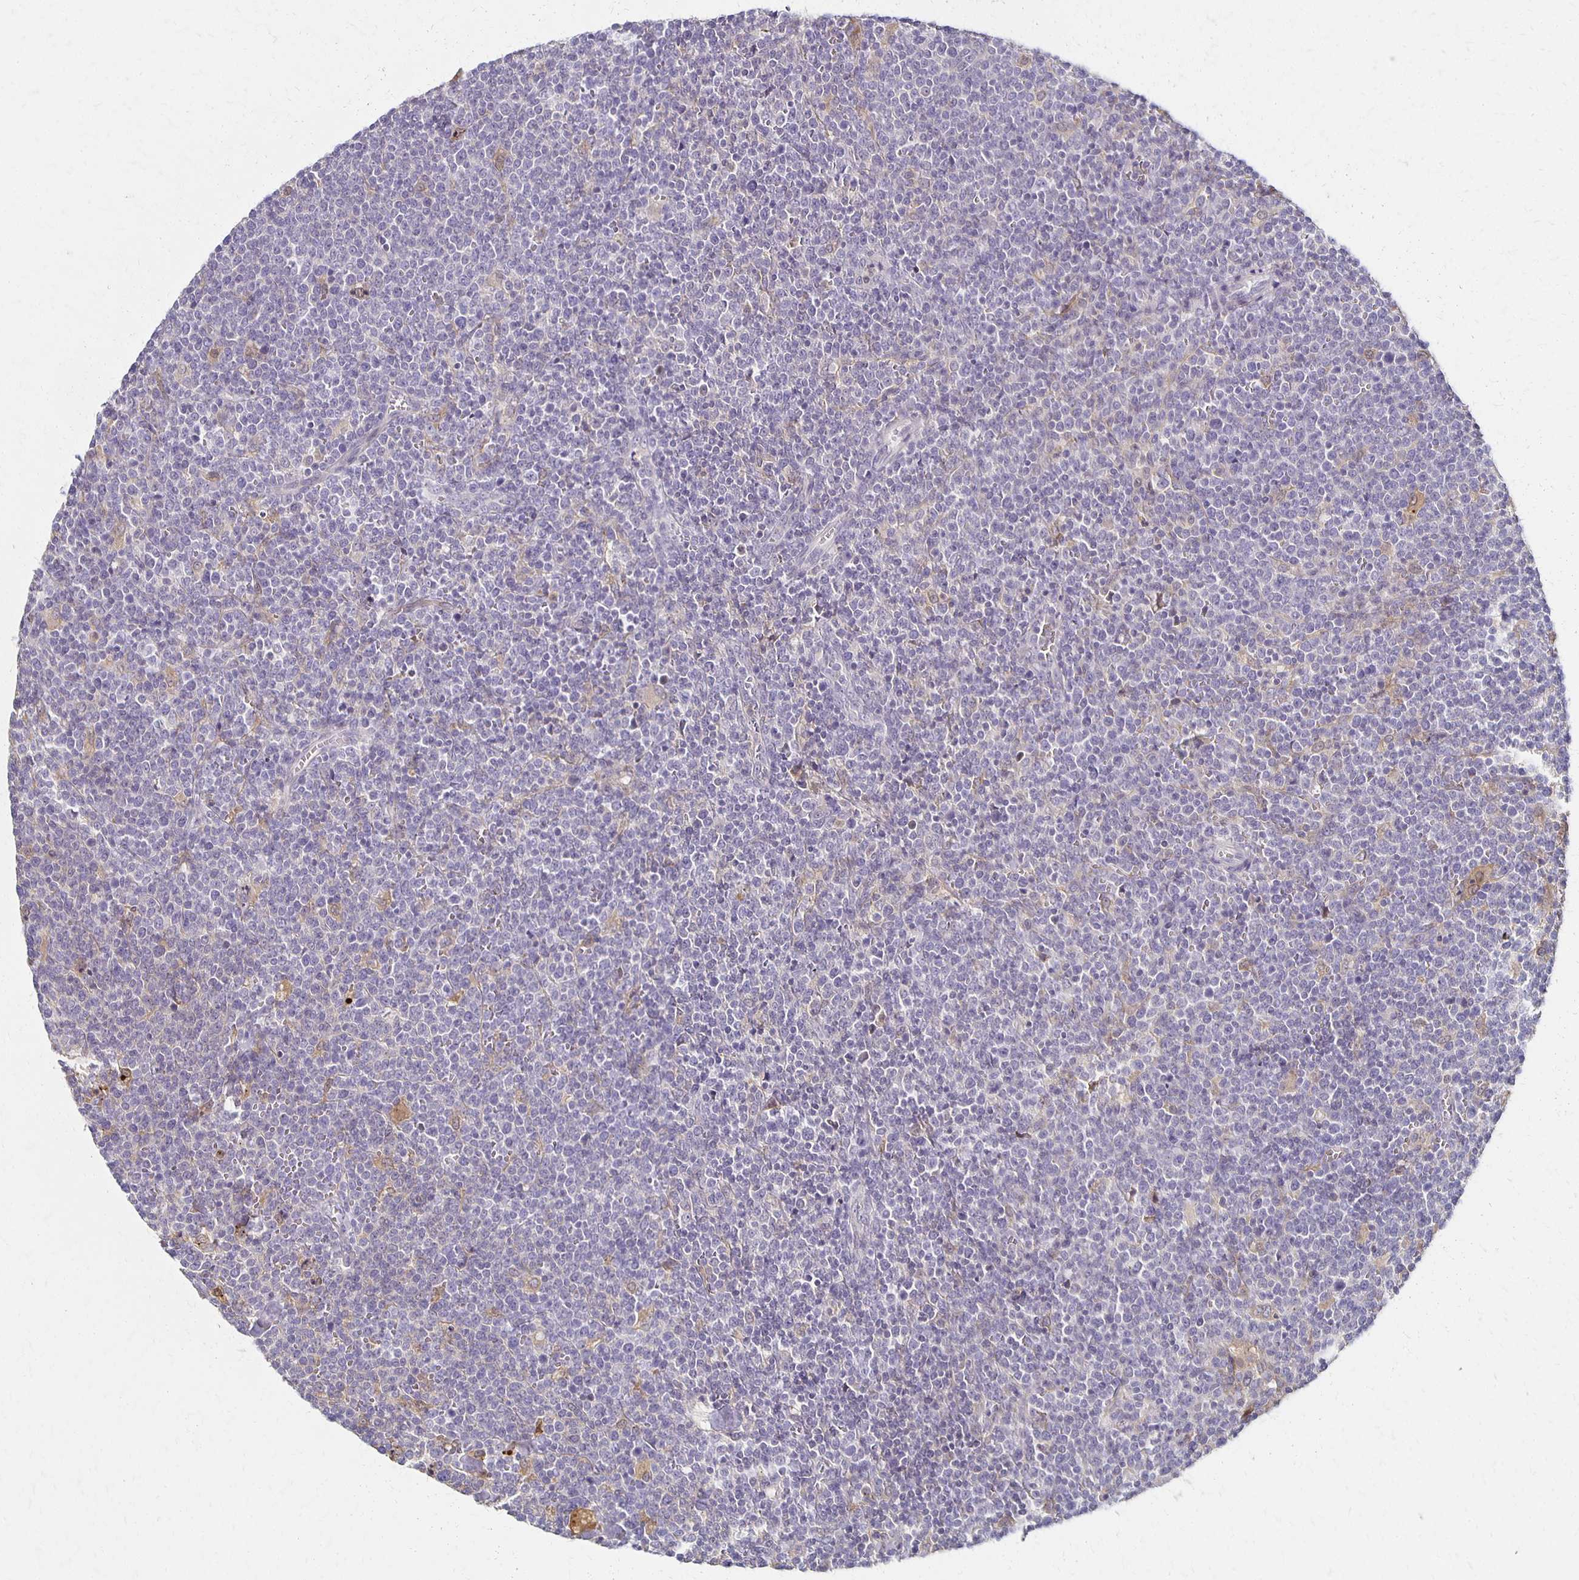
{"staining": {"intensity": "negative", "quantity": "none", "location": "none"}, "tissue": "lymphoma", "cell_type": "Tumor cells", "image_type": "cancer", "snomed": [{"axis": "morphology", "description": "Malignant lymphoma, non-Hodgkin's type, High grade"}, {"axis": "topography", "description": "Lymph node"}], "caption": "The photomicrograph shows no staining of tumor cells in high-grade malignant lymphoma, non-Hodgkin's type. (IHC, brightfield microscopy, high magnification).", "gene": "GPX4", "patient": {"sex": "male", "age": 61}}